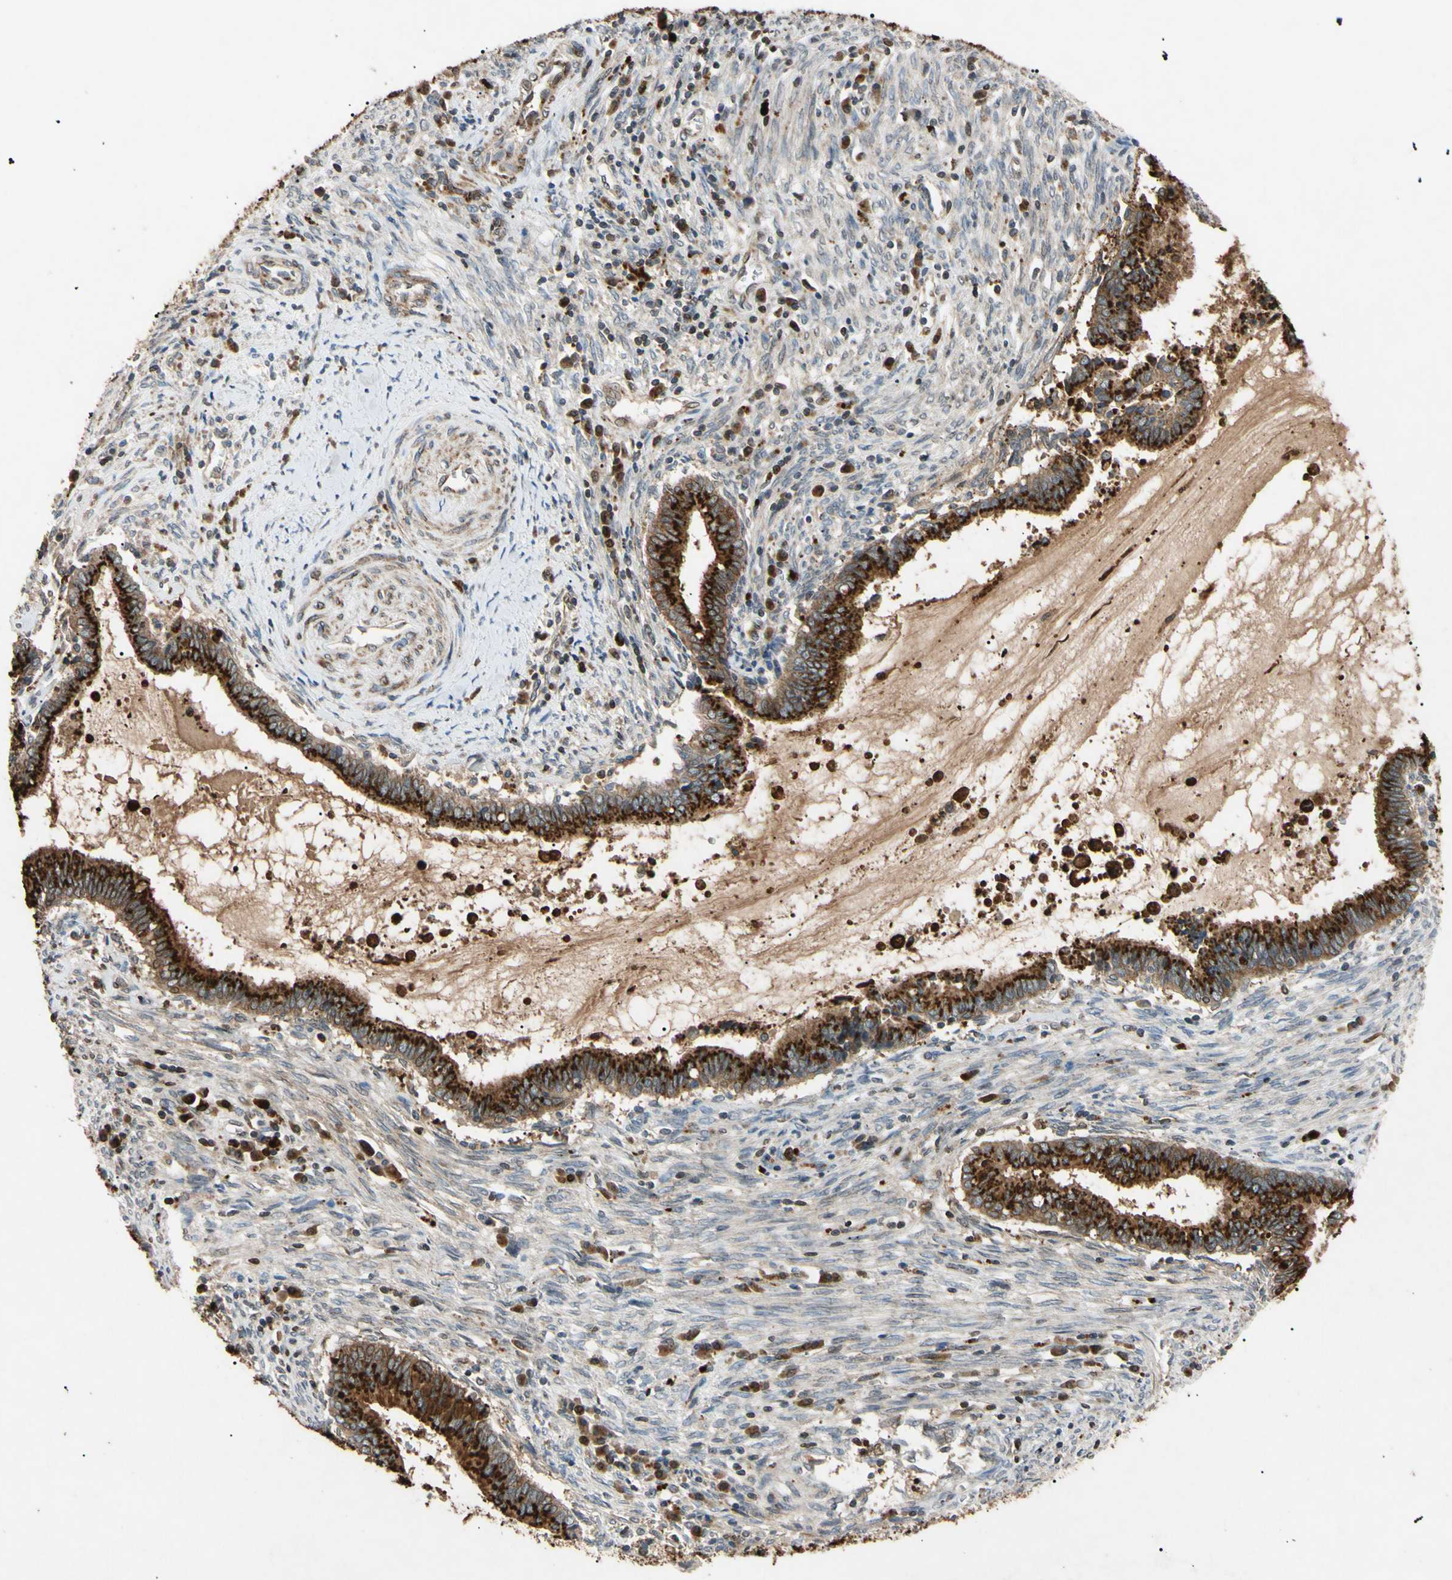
{"staining": {"intensity": "strong", "quantity": ">75%", "location": "cytoplasmic/membranous"}, "tissue": "cervical cancer", "cell_type": "Tumor cells", "image_type": "cancer", "snomed": [{"axis": "morphology", "description": "Adenocarcinoma, NOS"}, {"axis": "topography", "description": "Cervix"}], "caption": "Approximately >75% of tumor cells in human adenocarcinoma (cervical) demonstrate strong cytoplasmic/membranous protein positivity as visualized by brown immunohistochemical staining.", "gene": "TUBB4A", "patient": {"sex": "female", "age": 44}}